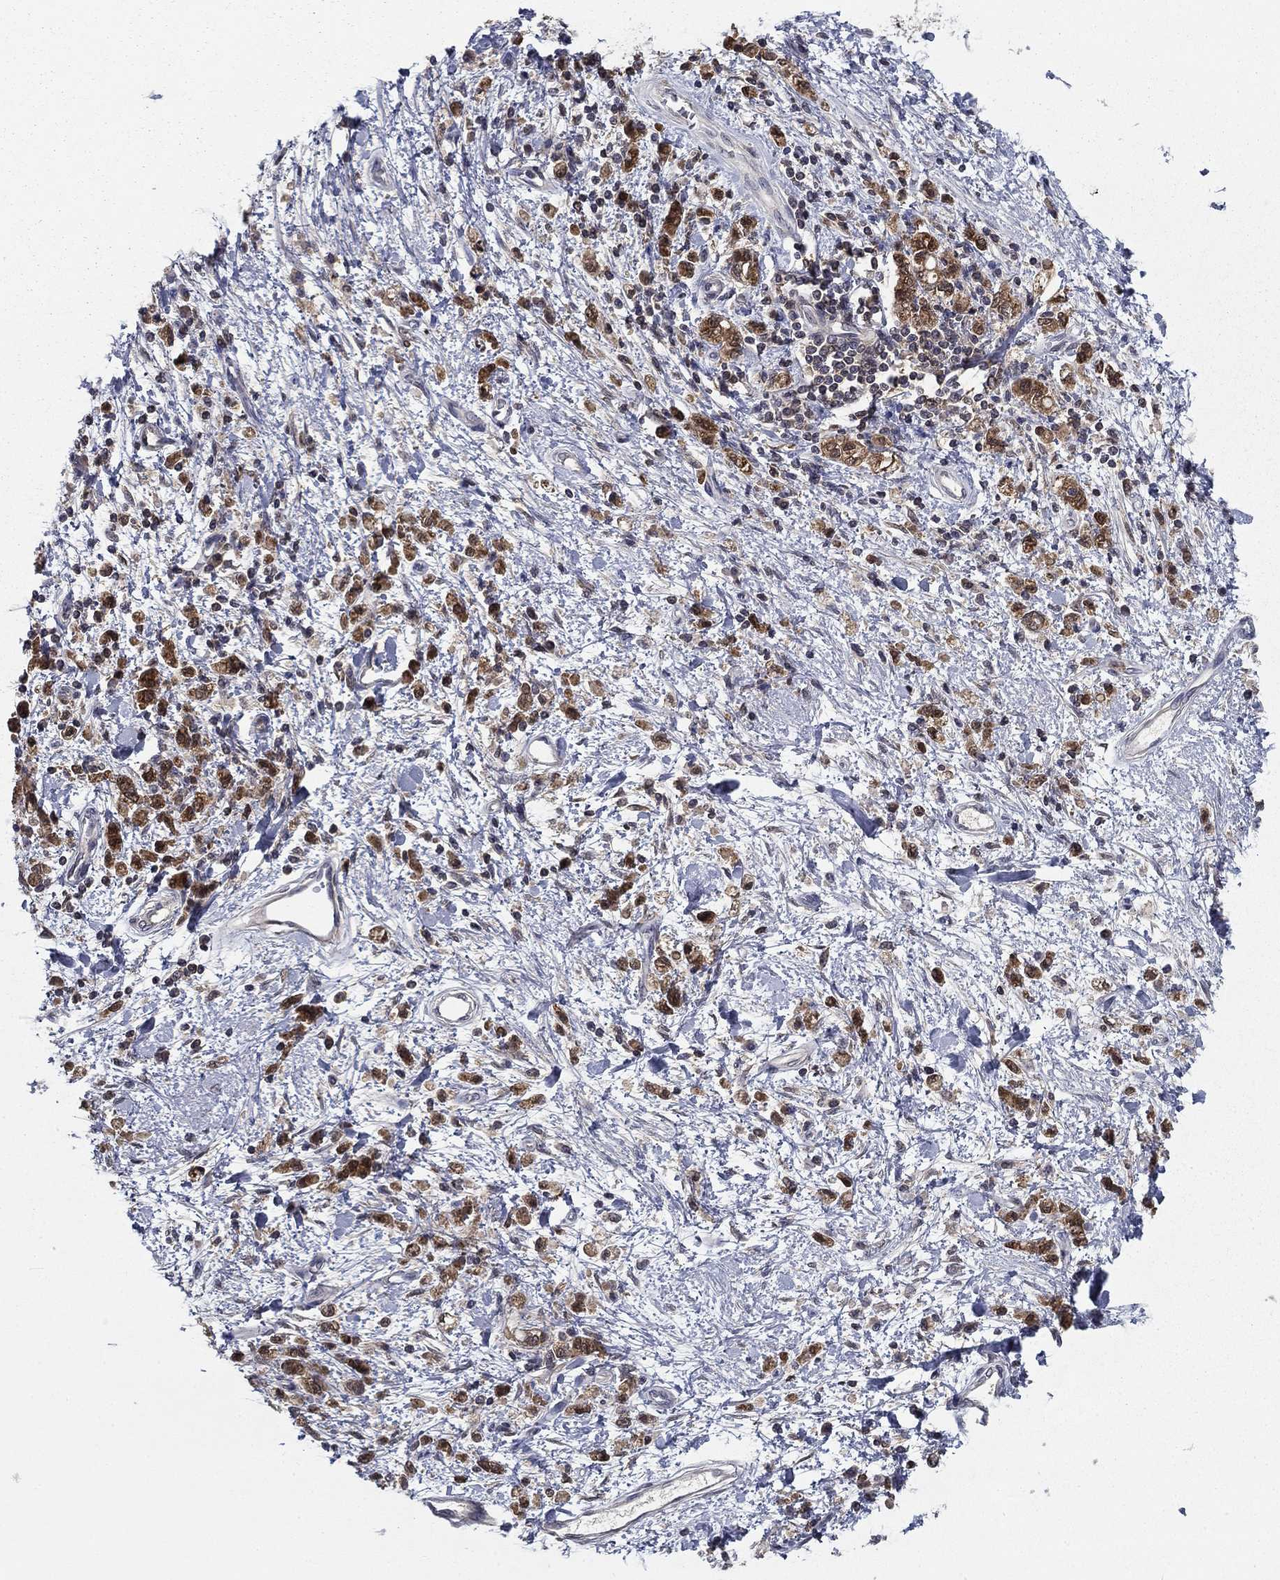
{"staining": {"intensity": "strong", "quantity": ">75%", "location": "cytoplasmic/membranous"}, "tissue": "stomach cancer", "cell_type": "Tumor cells", "image_type": "cancer", "snomed": [{"axis": "morphology", "description": "Adenocarcinoma, NOS"}, {"axis": "topography", "description": "Stomach"}], "caption": "Immunohistochemistry histopathology image of stomach cancer stained for a protein (brown), which displays high levels of strong cytoplasmic/membranous expression in approximately >75% of tumor cells.", "gene": "NIT2", "patient": {"sex": "male", "age": 77}}